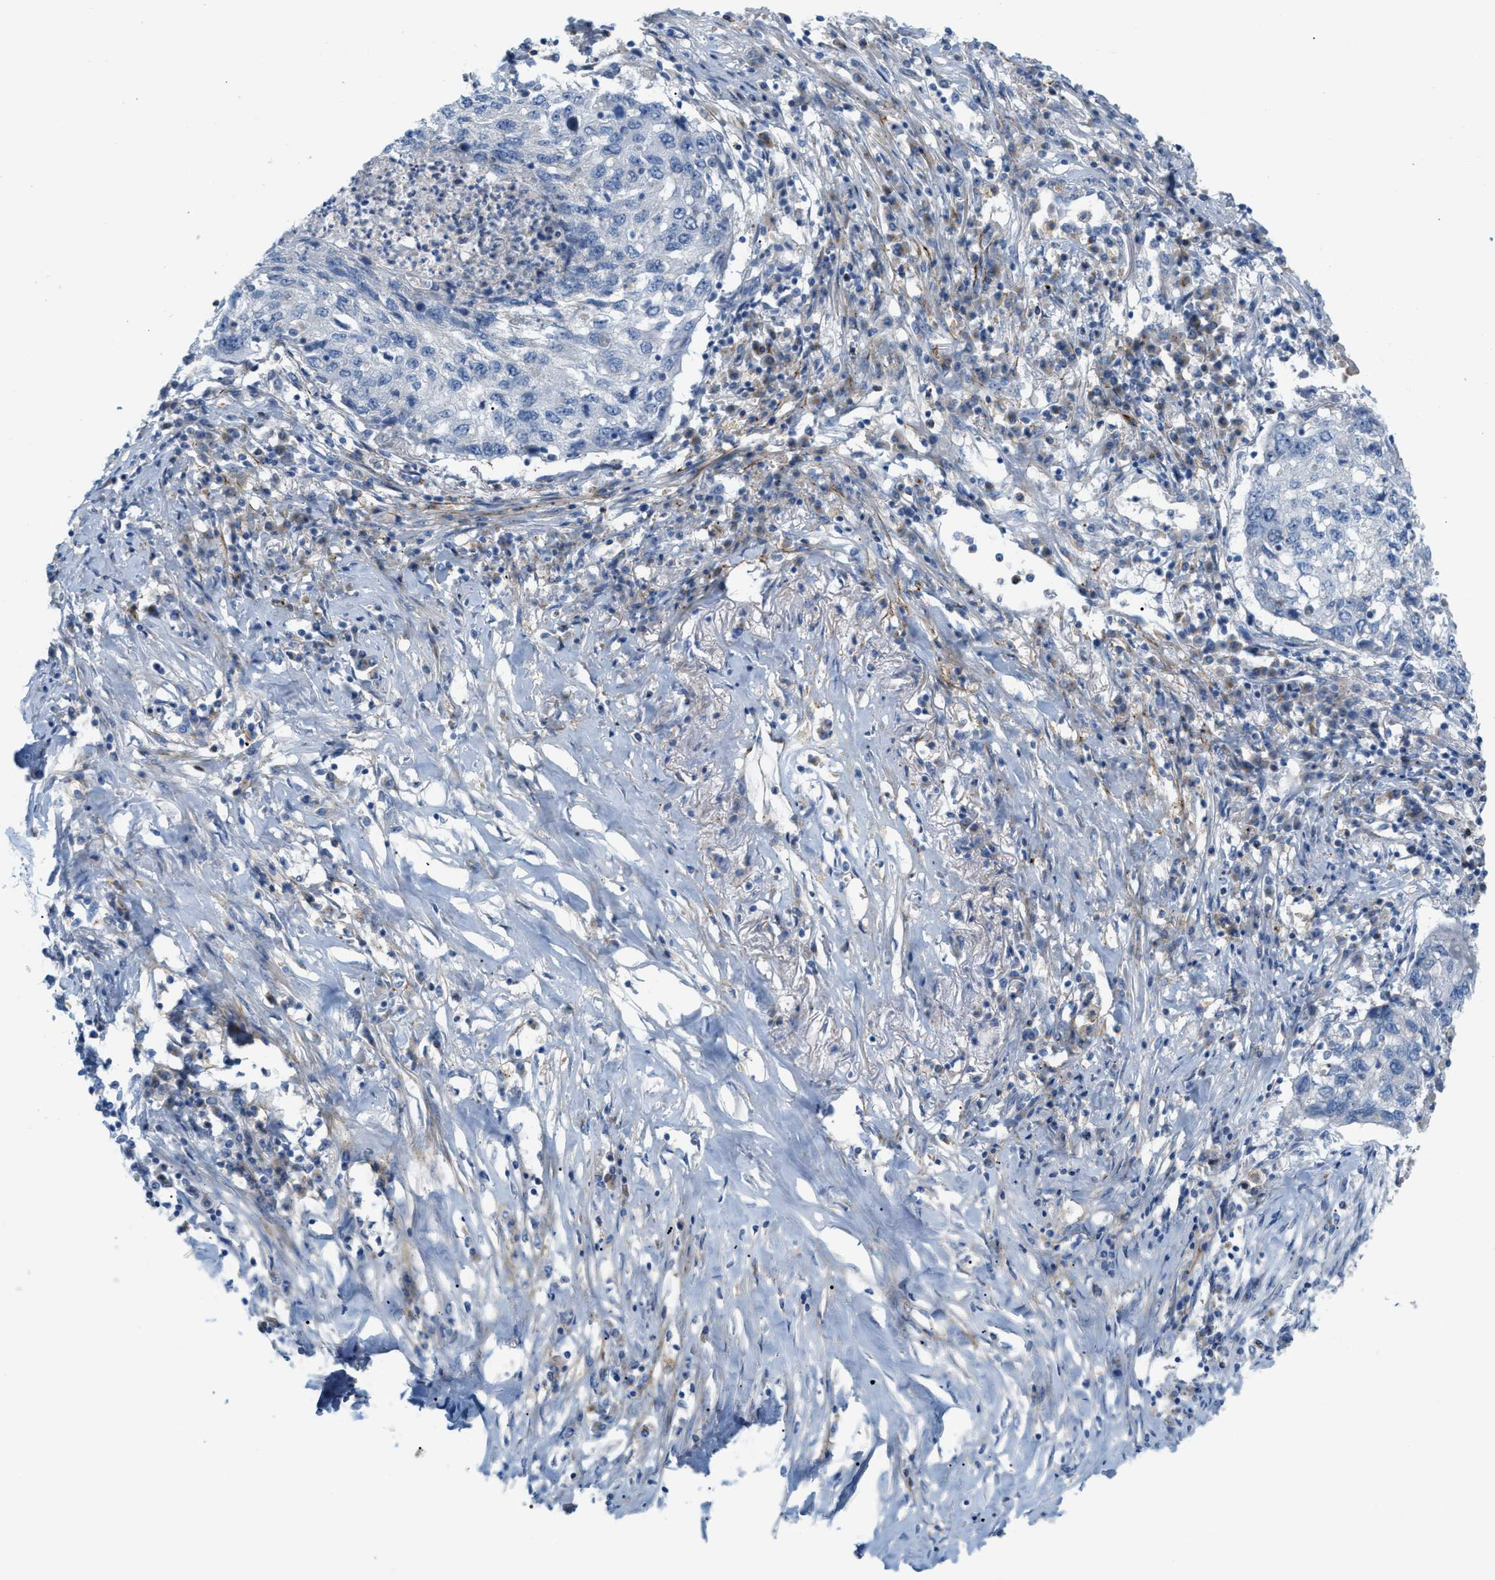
{"staining": {"intensity": "negative", "quantity": "none", "location": "none"}, "tissue": "lung cancer", "cell_type": "Tumor cells", "image_type": "cancer", "snomed": [{"axis": "morphology", "description": "Squamous cell carcinoma, NOS"}, {"axis": "topography", "description": "Lung"}], "caption": "DAB immunohistochemical staining of human lung cancer (squamous cell carcinoma) displays no significant staining in tumor cells.", "gene": "LMBRD1", "patient": {"sex": "female", "age": 63}}